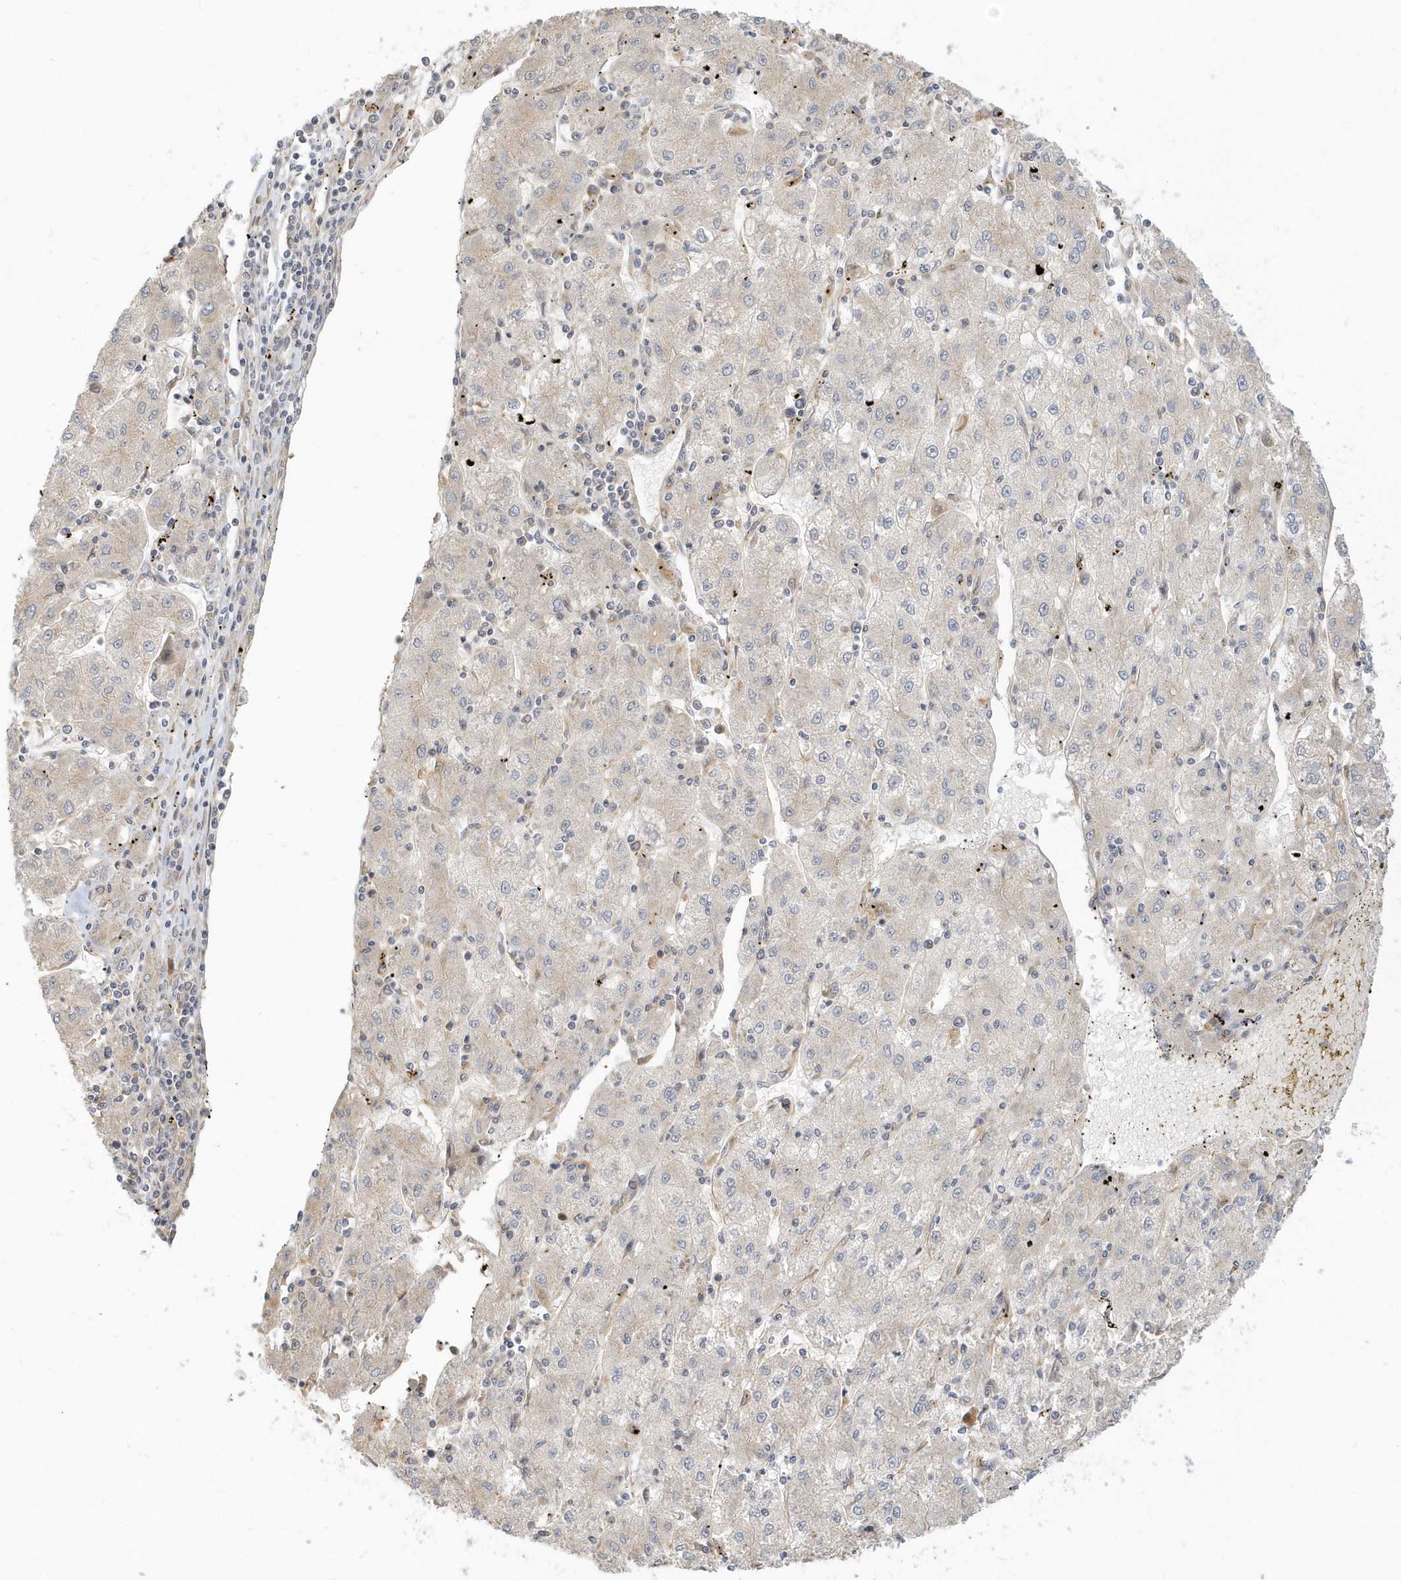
{"staining": {"intensity": "negative", "quantity": "none", "location": "none"}, "tissue": "liver cancer", "cell_type": "Tumor cells", "image_type": "cancer", "snomed": [{"axis": "morphology", "description": "Carcinoma, Hepatocellular, NOS"}, {"axis": "topography", "description": "Liver"}], "caption": "This image is of liver cancer (hepatocellular carcinoma) stained with immunohistochemistry (IHC) to label a protein in brown with the nuclei are counter-stained blue. There is no expression in tumor cells. (DAB (3,3'-diaminobenzidine) IHC, high magnification).", "gene": "NAPB", "patient": {"sex": "male", "age": 72}}